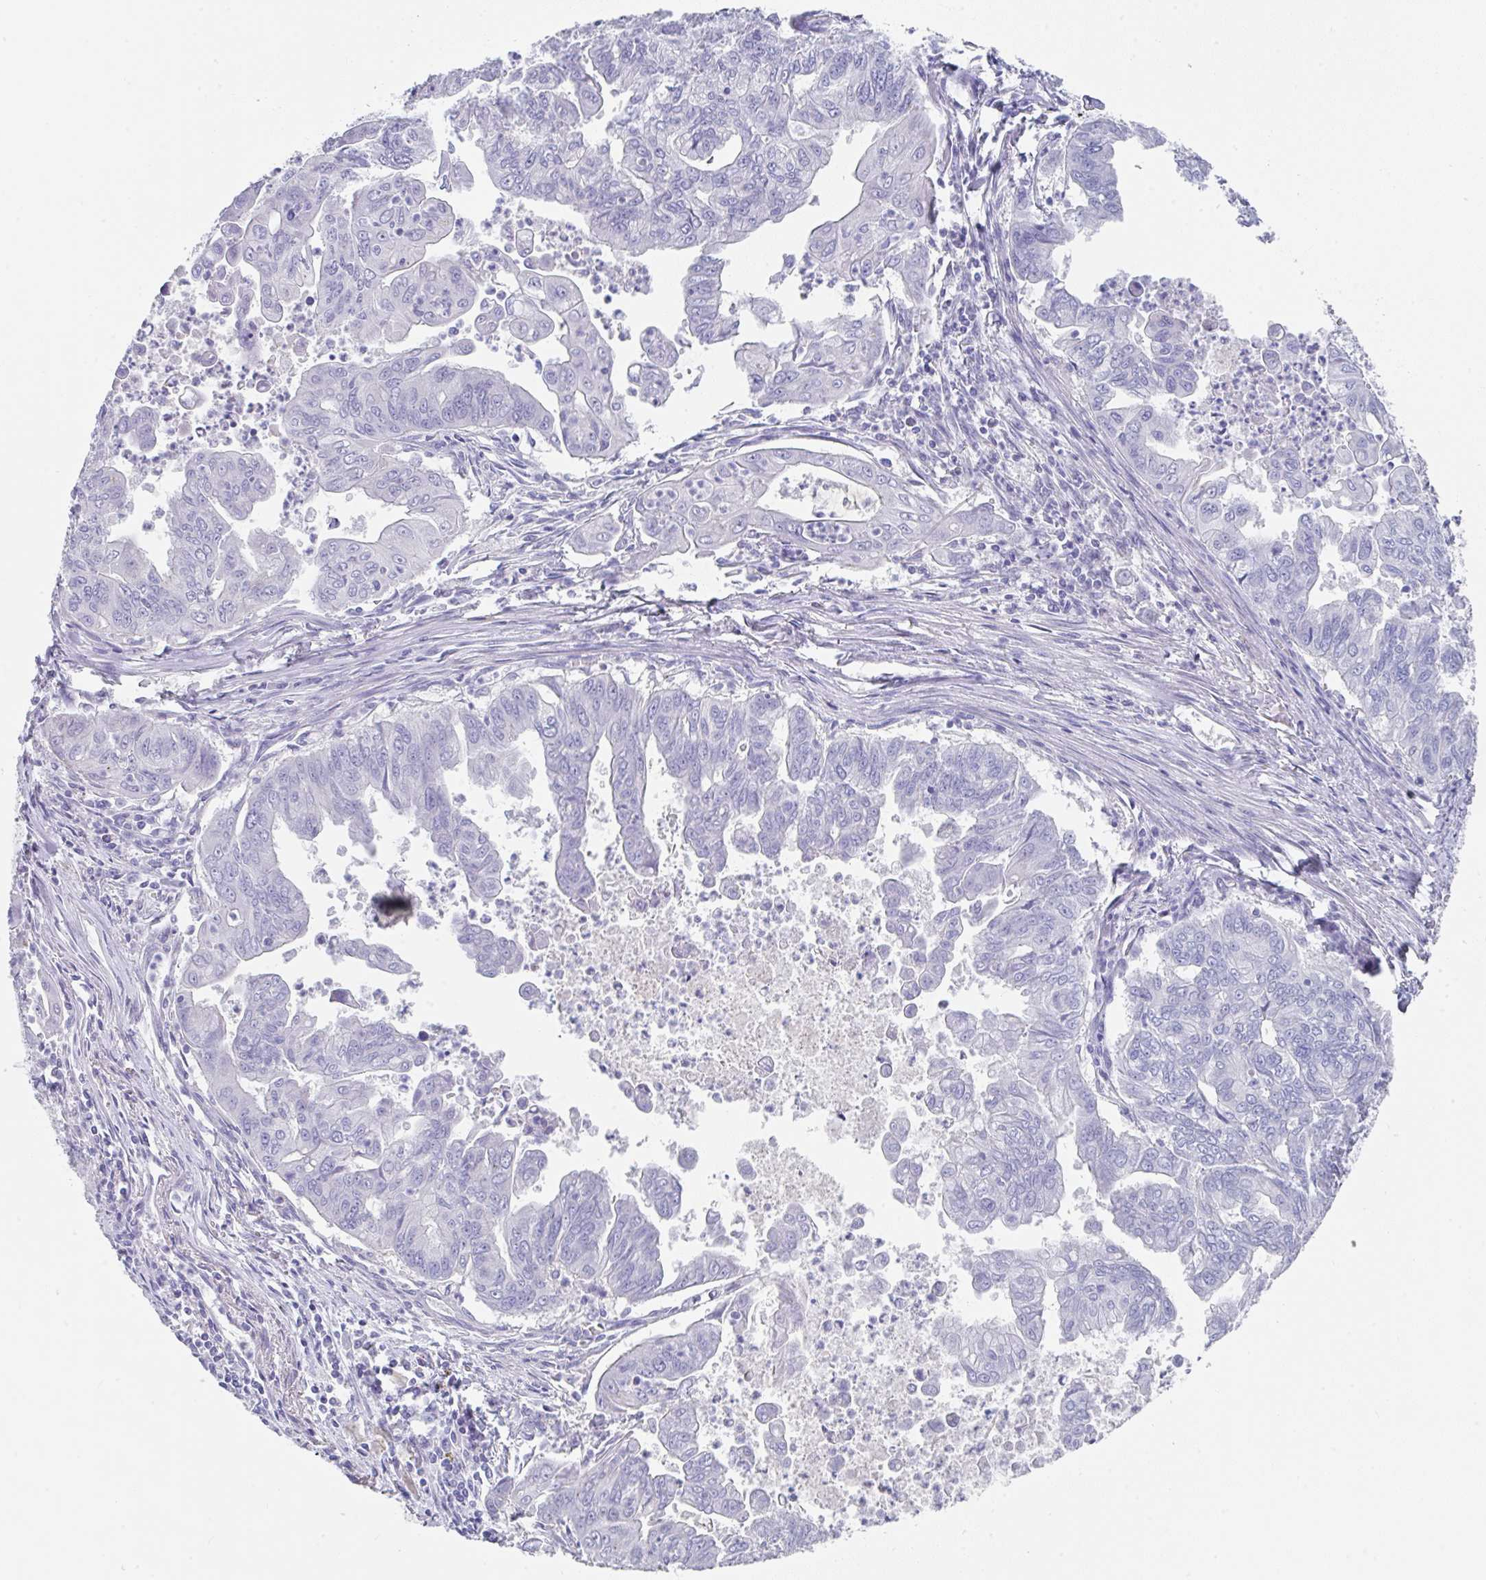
{"staining": {"intensity": "negative", "quantity": "none", "location": "none"}, "tissue": "stomach cancer", "cell_type": "Tumor cells", "image_type": "cancer", "snomed": [{"axis": "morphology", "description": "Adenocarcinoma, NOS"}, {"axis": "topography", "description": "Stomach, upper"}], "caption": "An immunohistochemistry (IHC) photomicrograph of adenocarcinoma (stomach) is shown. There is no staining in tumor cells of adenocarcinoma (stomach).", "gene": "TNFRSF8", "patient": {"sex": "male", "age": 80}}